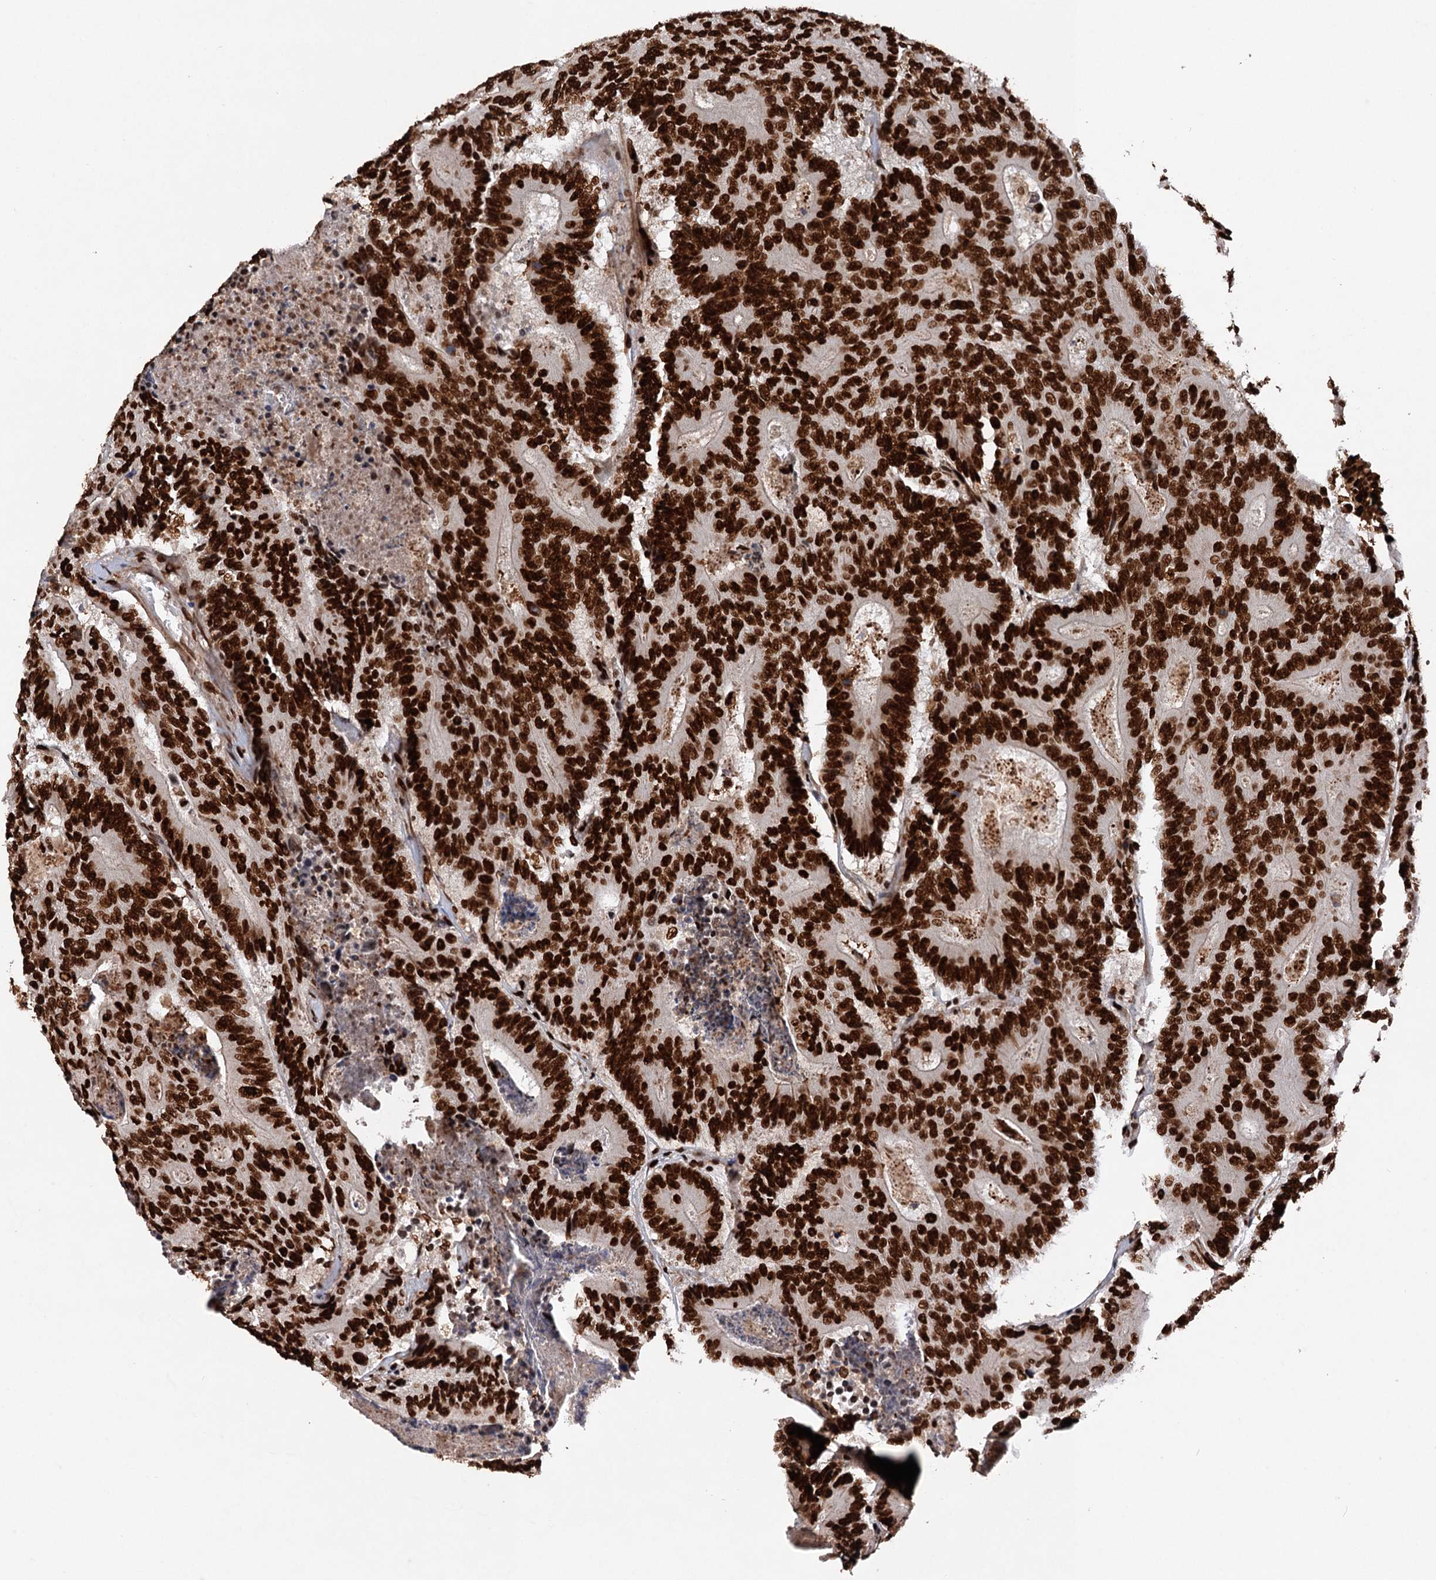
{"staining": {"intensity": "strong", "quantity": ">75%", "location": "nuclear"}, "tissue": "colorectal cancer", "cell_type": "Tumor cells", "image_type": "cancer", "snomed": [{"axis": "morphology", "description": "Adenocarcinoma, NOS"}, {"axis": "topography", "description": "Colon"}], "caption": "Immunohistochemistry staining of colorectal cancer (adenocarcinoma), which demonstrates high levels of strong nuclear positivity in about >75% of tumor cells indicating strong nuclear protein positivity. The staining was performed using DAB (3,3'-diaminobenzidine) (brown) for protein detection and nuclei were counterstained in hematoxylin (blue).", "gene": "MATR3", "patient": {"sex": "male", "age": 83}}